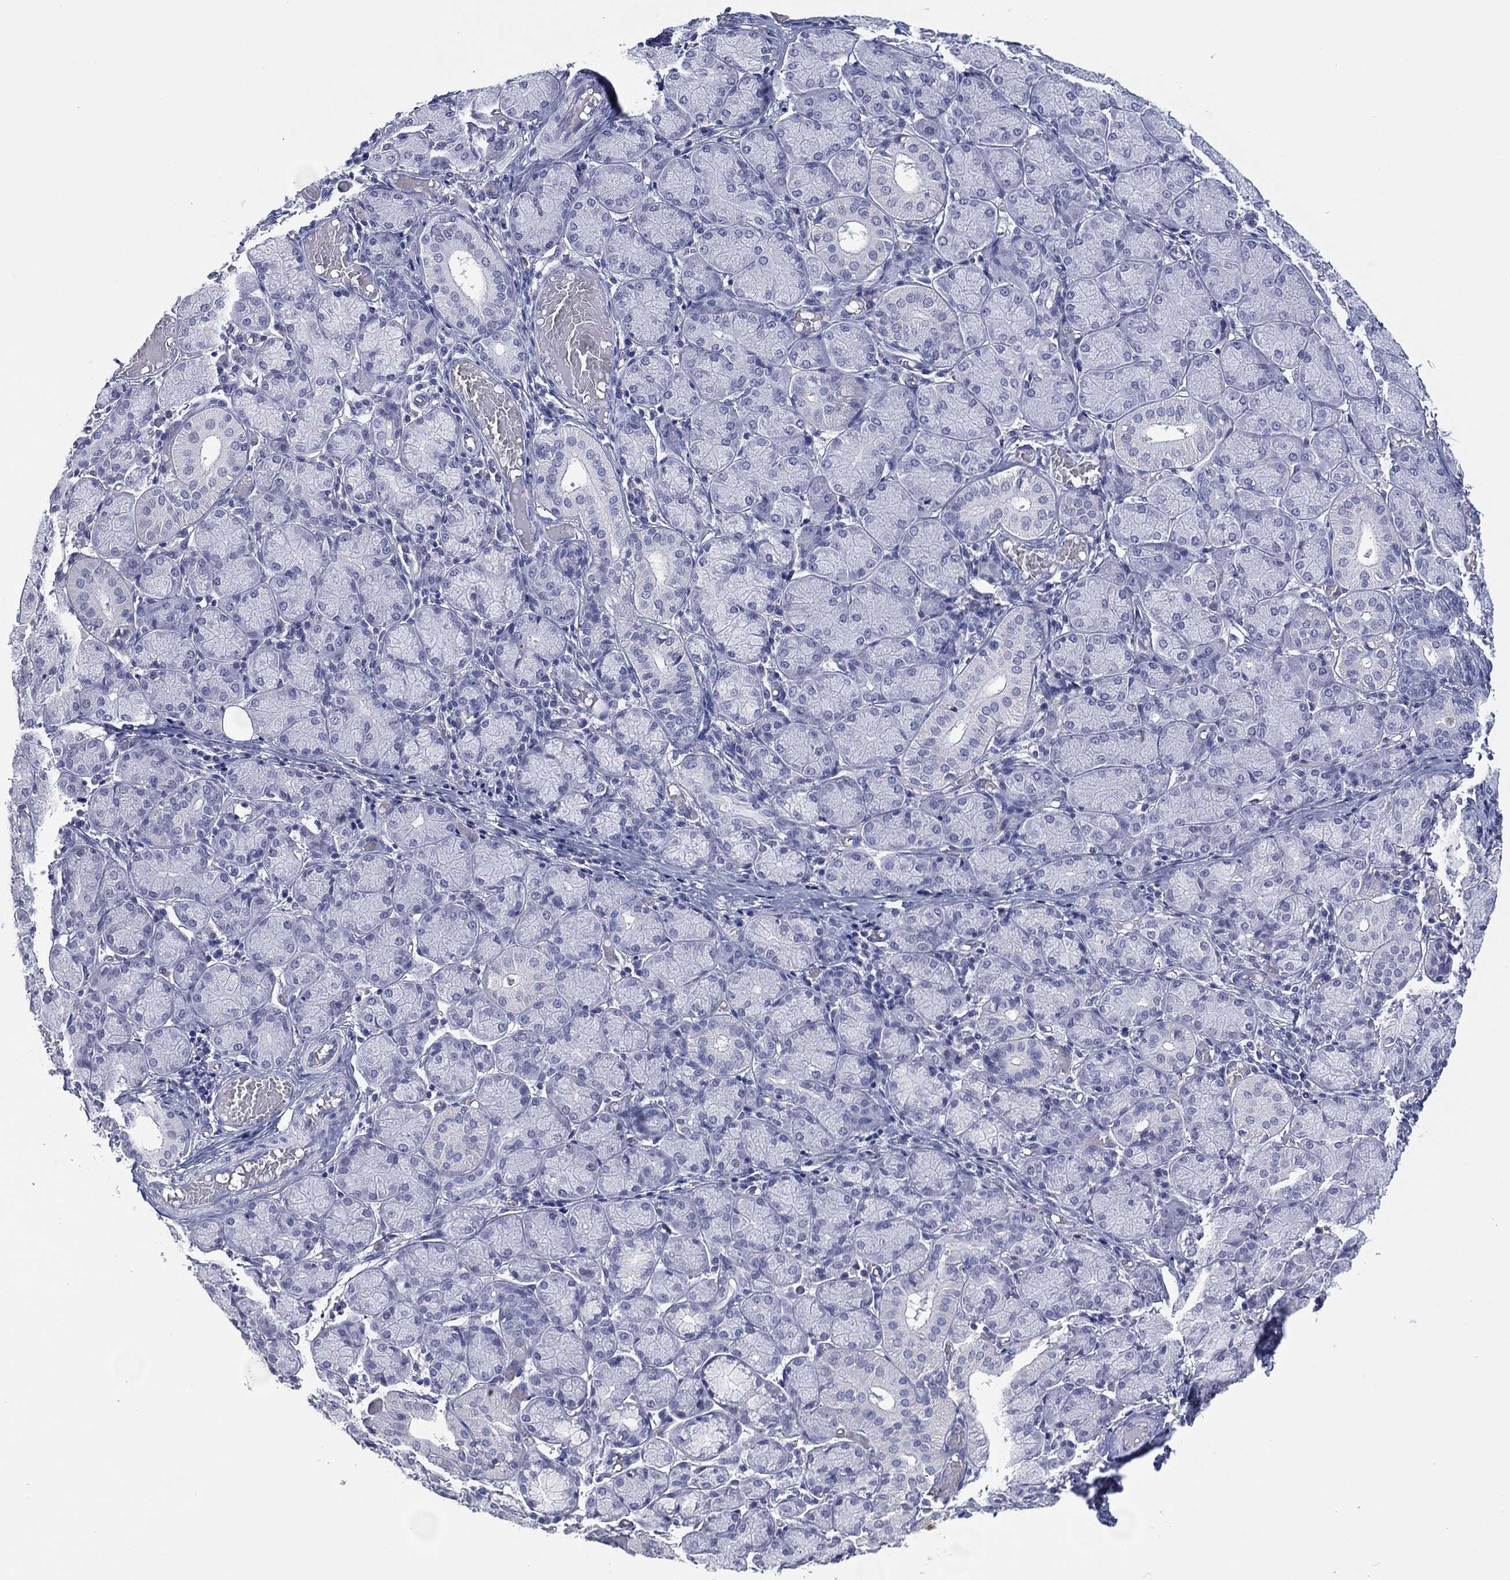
{"staining": {"intensity": "negative", "quantity": "none", "location": "none"}, "tissue": "salivary gland", "cell_type": "Glandular cells", "image_type": "normal", "snomed": [{"axis": "morphology", "description": "Normal tissue, NOS"}, {"axis": "topography", "description": "Salivary gland"}, {"axis": "topography", "description": "Peripheral nerve tissue"}], "caption": "A micrograph of salivary gland stained for a protein shows no brown staining in glandular cells. Brightfield microscopy of IHC stained with DAB (brown) and hematoxylin (blue), captured at high magnification.", "gene": "UTF1", "patient": {"sex": "female", "age": 24}}